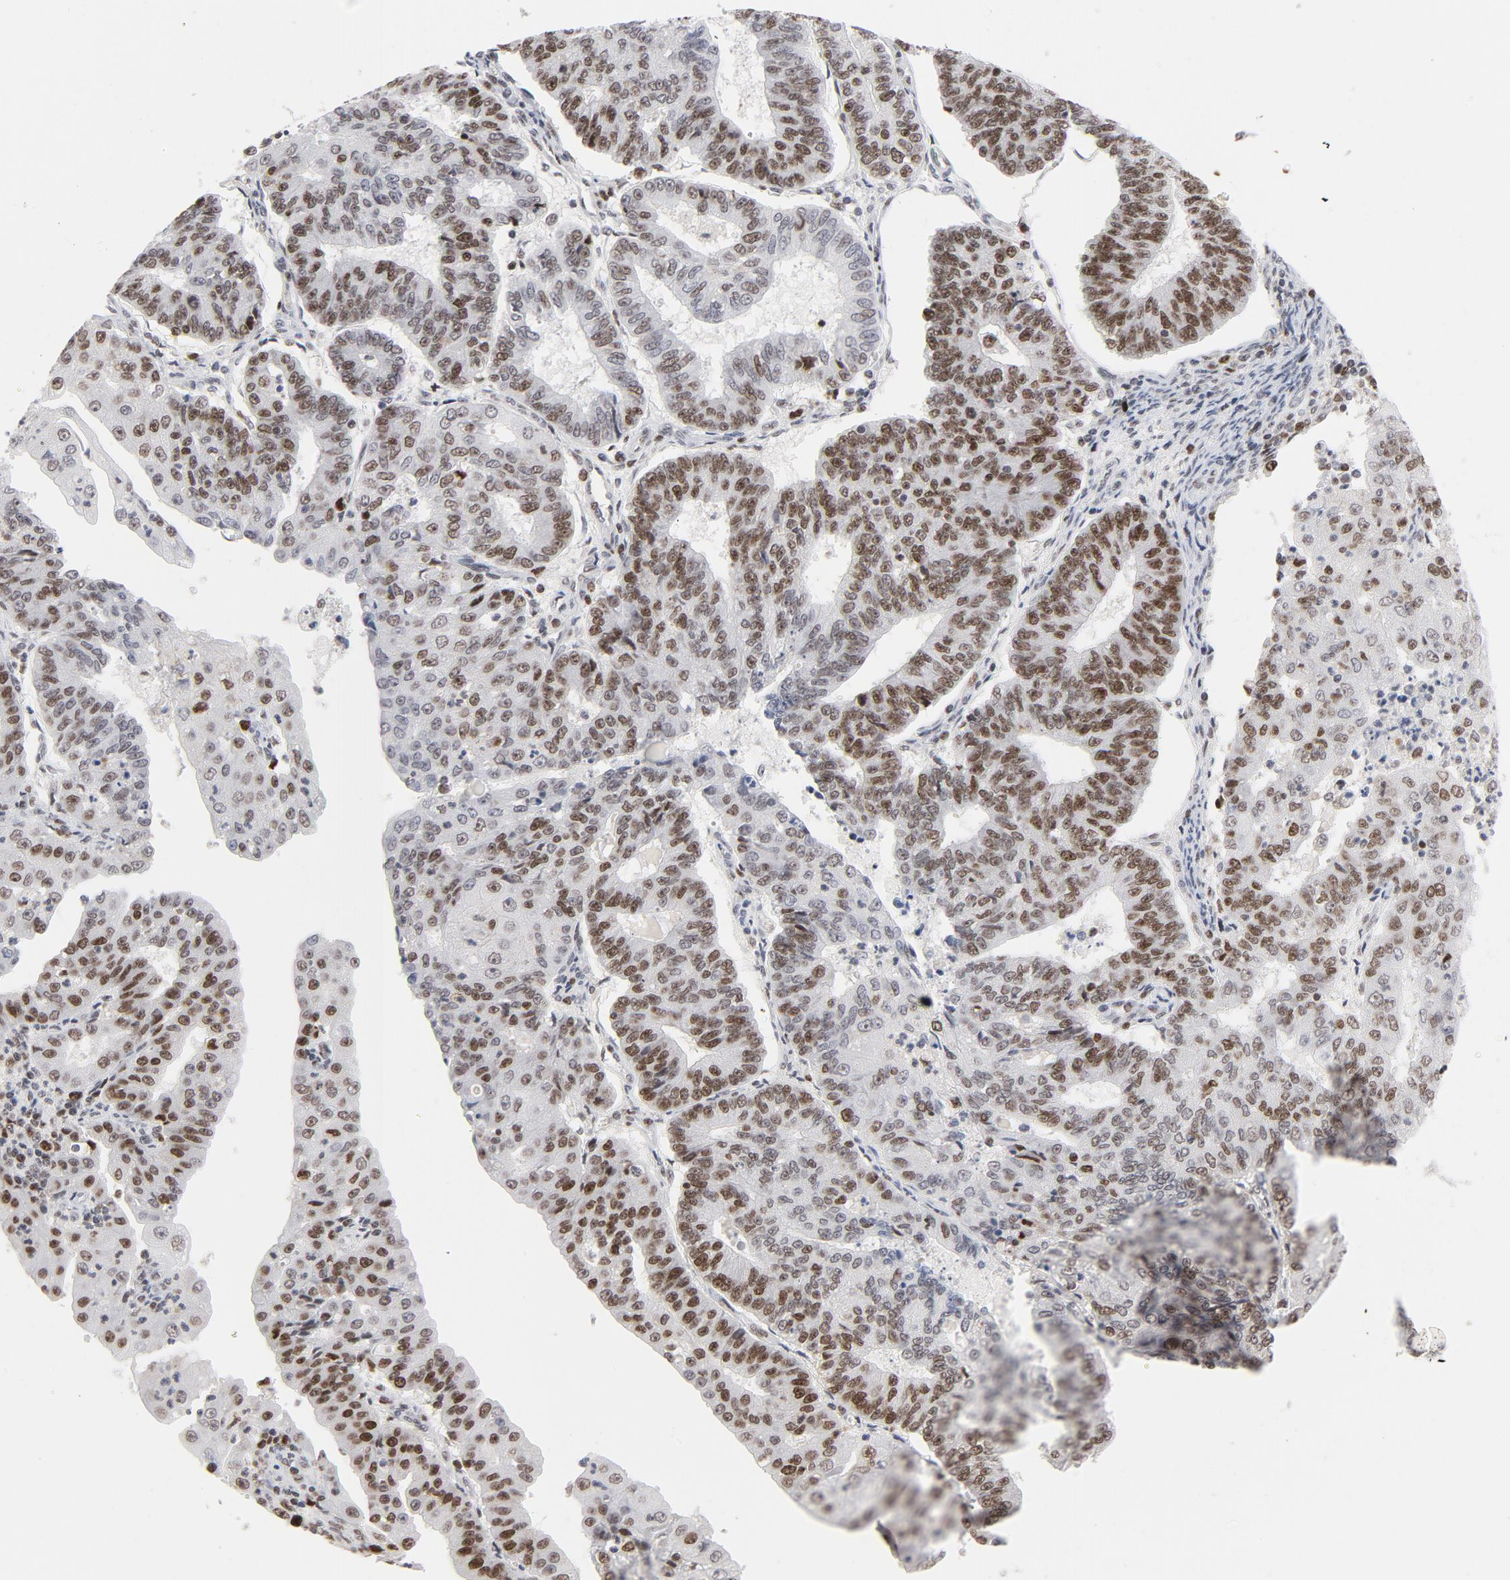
{"staining": {"intensity": "weak", "quantity": "<25%", "location": "nuclear"}, "tissue": "endometrial cancer", "cell_type": "Tumor cells", "image_type": "cancer", "snomed": [{"axis": "morphology", "description": "Adenocarcinoma, NOS"}, {"axis": "topography", "description": "Endometrium"}], "caption": "This is an immunohistochemistry micrograph of human endometrial adenocarcinoma. There is no positivity in tumor cells.", "gene": "RFC4", "patient": {"sex": "female", "age": 56}}